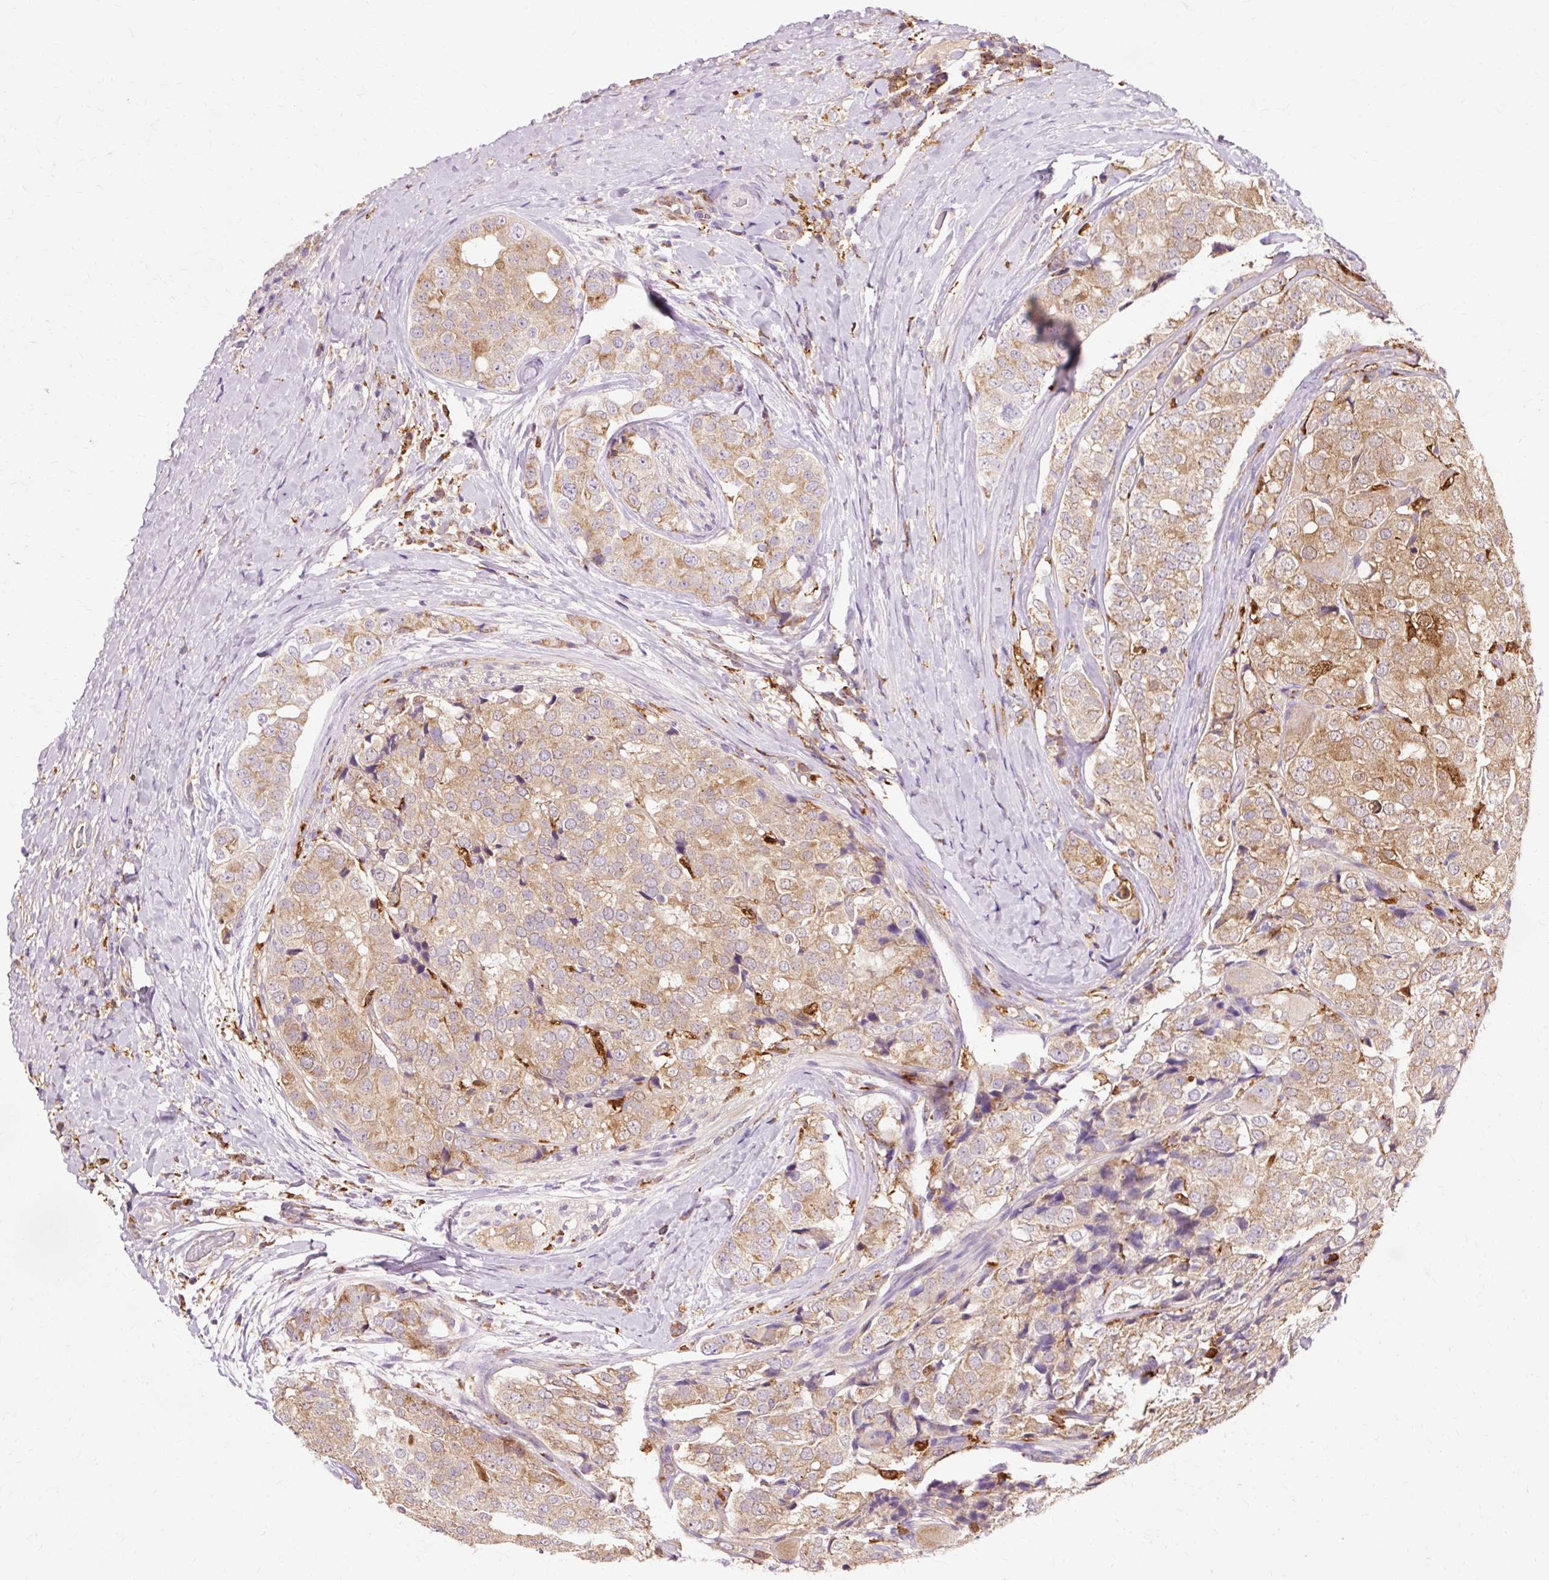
{"staining": {"intensity": "moderate", "quantity": ">75%", "location": "cytoplasmic/membranous"}, "tissue": "prostate cancer", "cell_type": "Tumor cells", "image_type": "cancer", "snomed": [{"axis": "morphology", "description": "Adenocarcinoma, High grade"}, {"axis": "topography", "description": "Prostate"}], "caption": "DAB immunohistochemical staining of human prostate cancer reveals moderate cytoplasmic/membranous protein expression in approximately >75% of tumor cells.", "gene": "GPX1", "patient": {"sex": "male", "age": 49}}